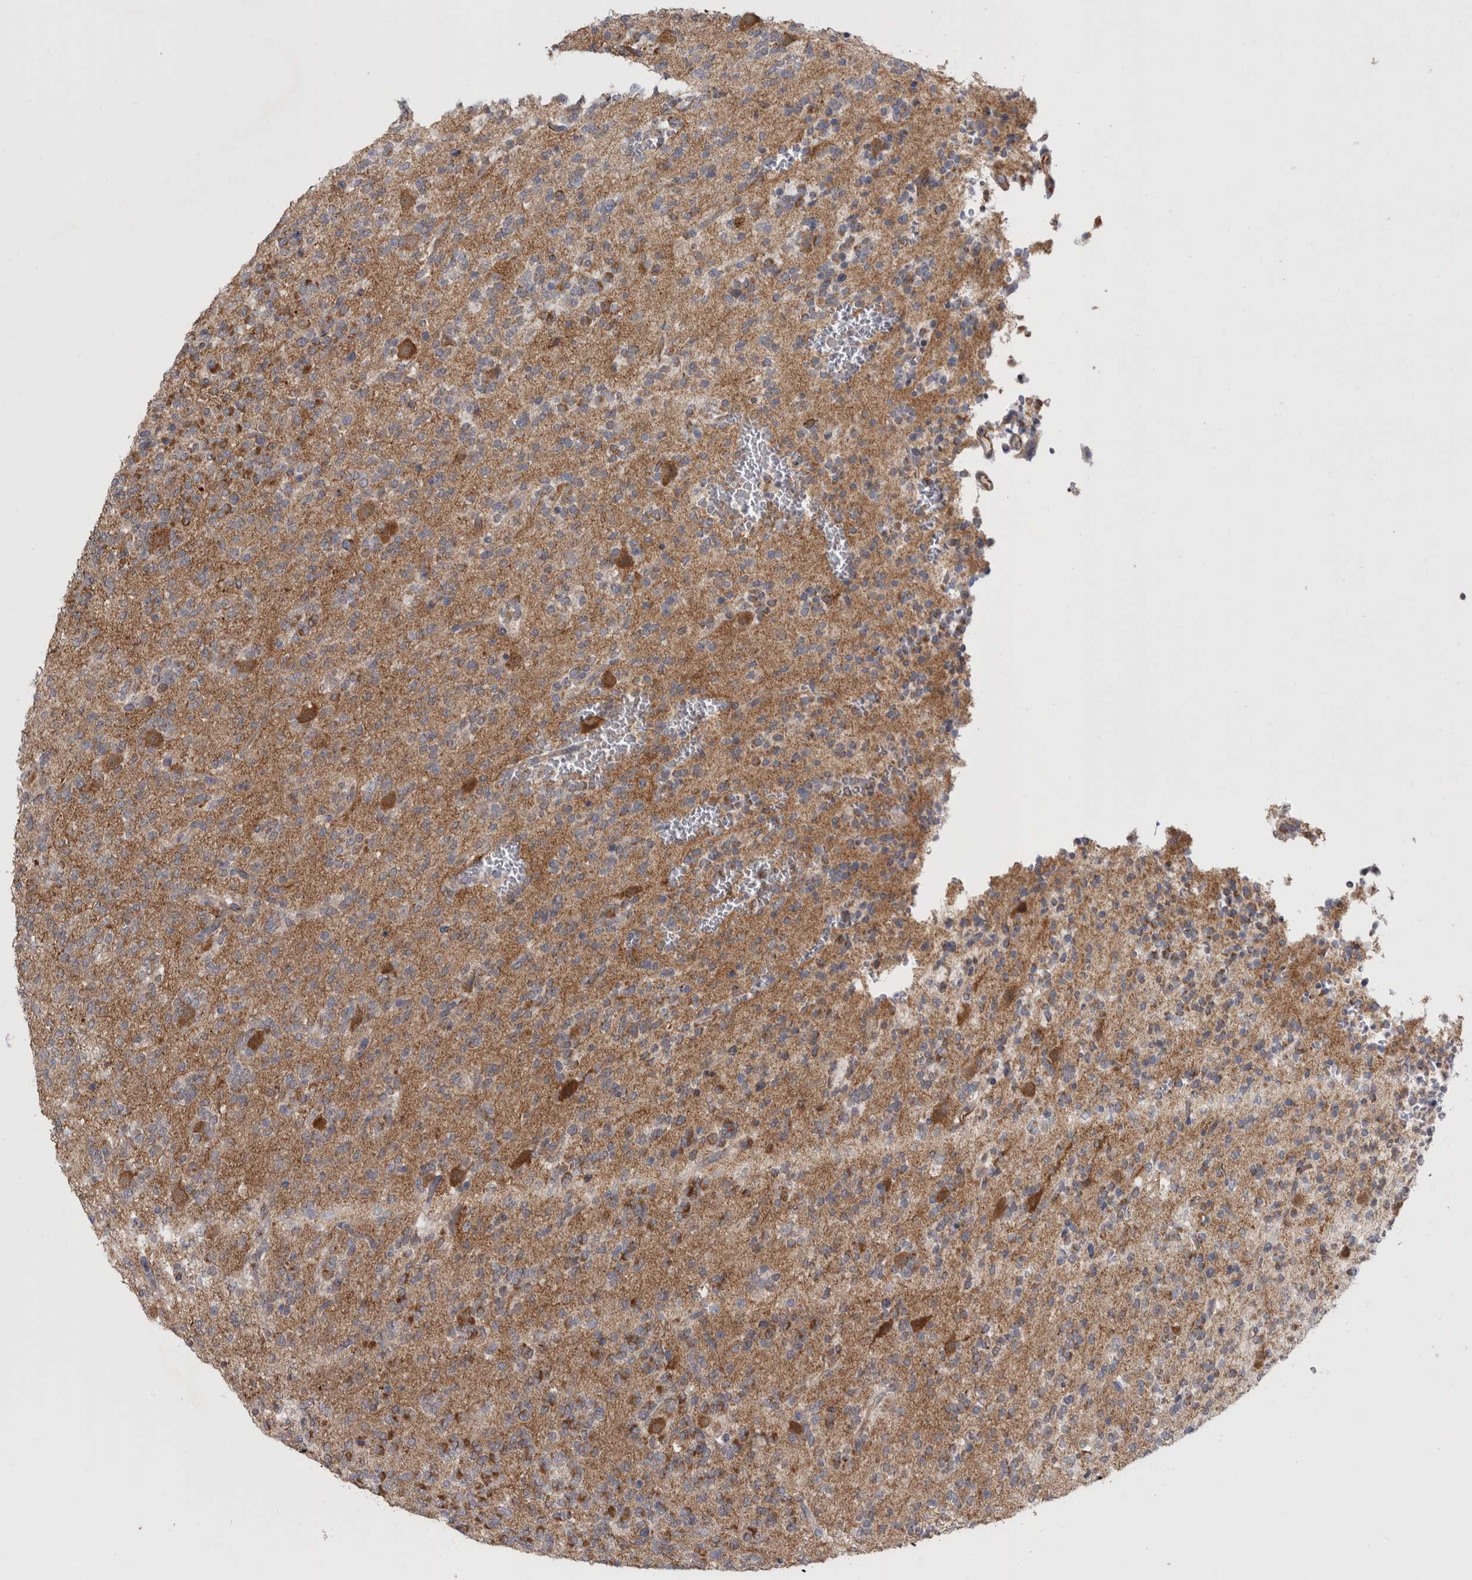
{"staining": {"intensity": "weak", "quantity": "25%-75%", "location": "cytoplasmic/membranous"}, "tissue": "glioma", "cell_type": "Tumor cells", "image_type": "cancer", "snomed": [{"axis": "morphology", "description": "Glioma, malignant, Low grade"}, {"axis": "topography", "description": "Brain"}], "caption": "Low-grade glioma (malignant) stained with a brown dye exhibits weak cytoplasmic/membranous positive expression in approximately 25%-75% of tumor cells.", "gene": "ACOT7", "patient": {"sex": "male", "age": 38}}